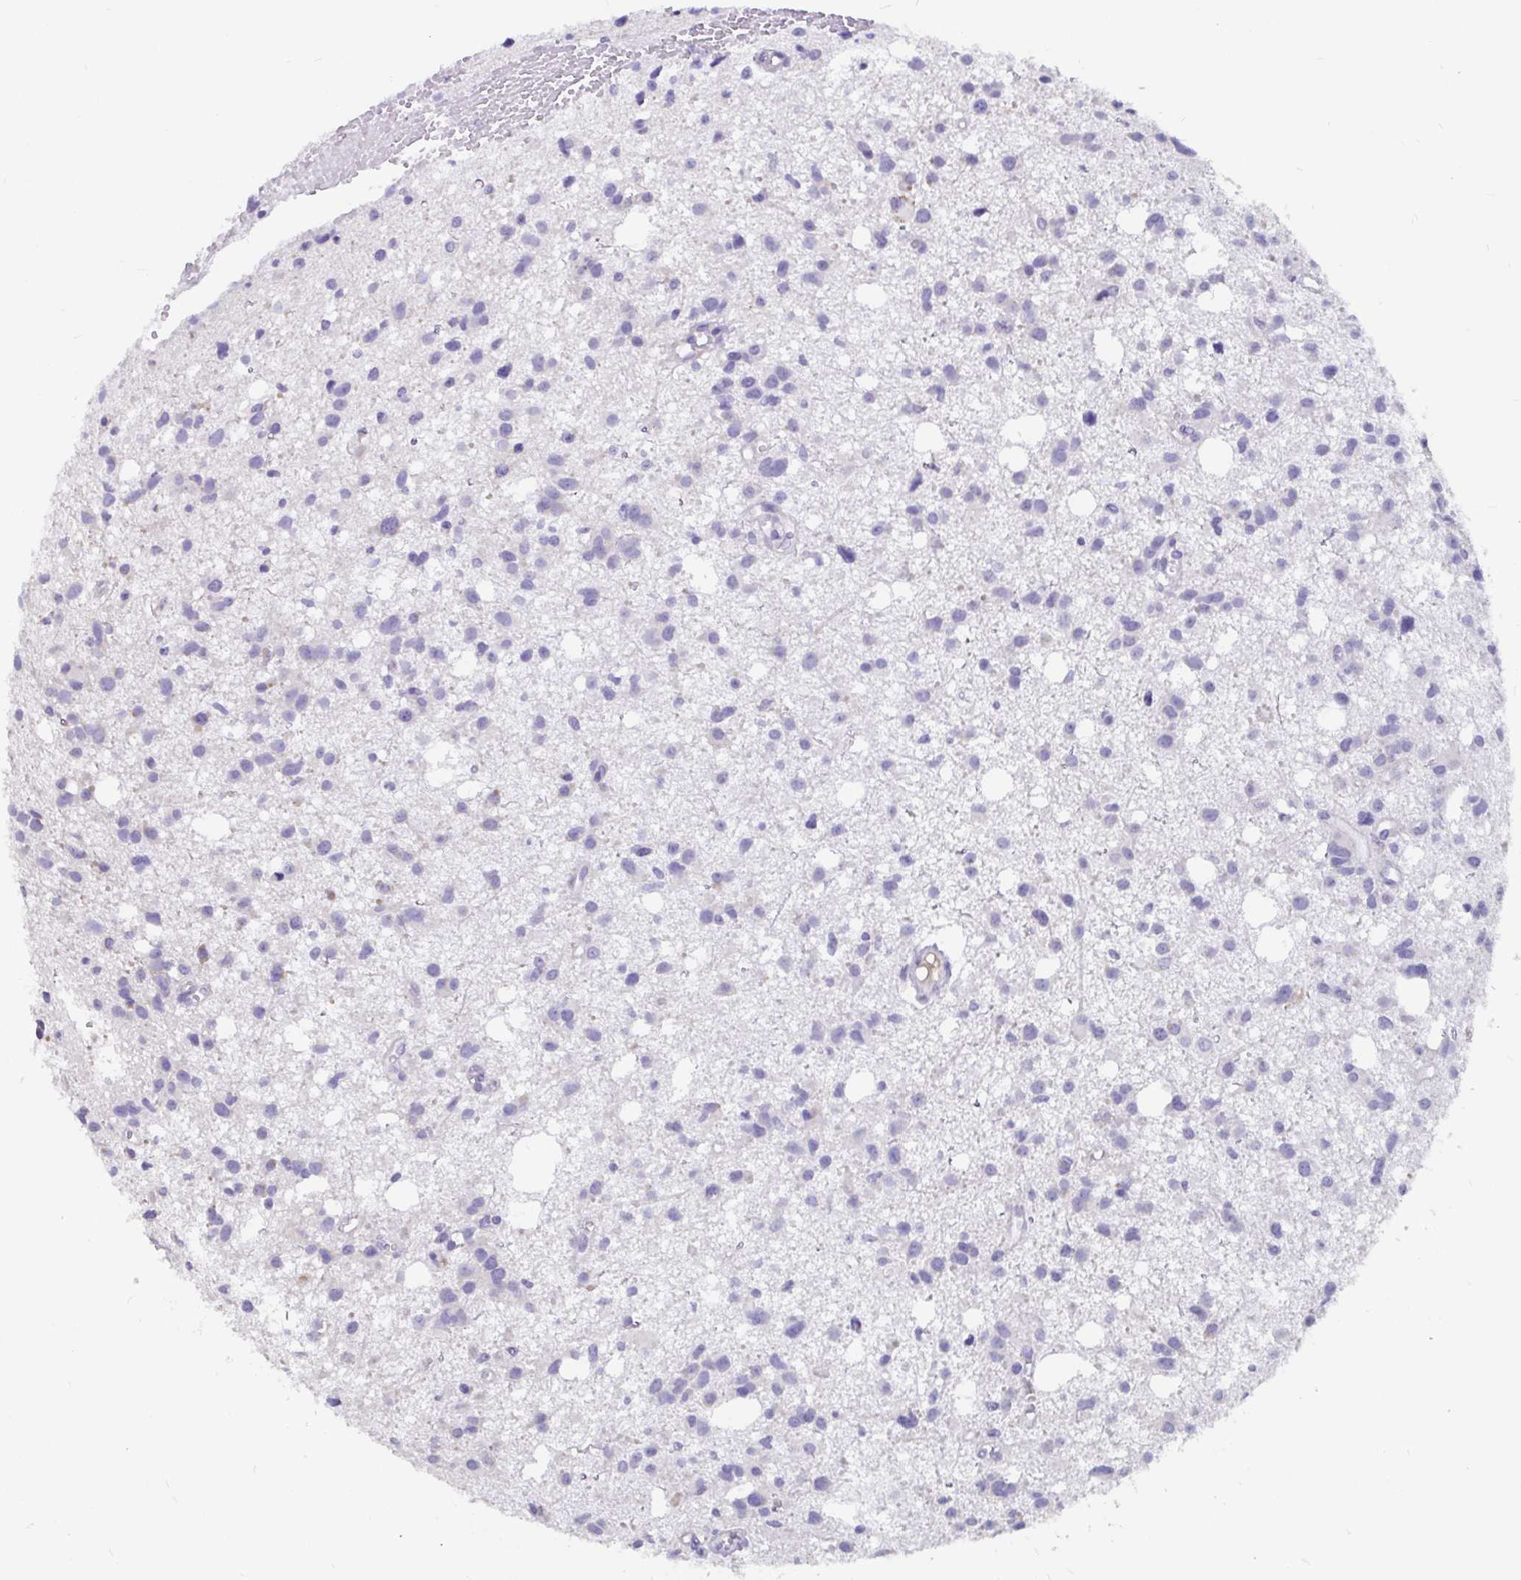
{"staining": {"intensity": "negative", "quantity": "none", "location": "none"}, "tissue": "glioma", "cell_type": "Tumor cells", "image_type": "cancer", "snomed": [{"axis": "morphology", "description": "Glioma, malignant, High grade"}, {"axis": "topography", "description": "Brain"}], "caption": "Tumor cells show no significant protein expression in glioma.", "gene": "ADAMTS6", "patient": {"sex": "male", "age": 23}}